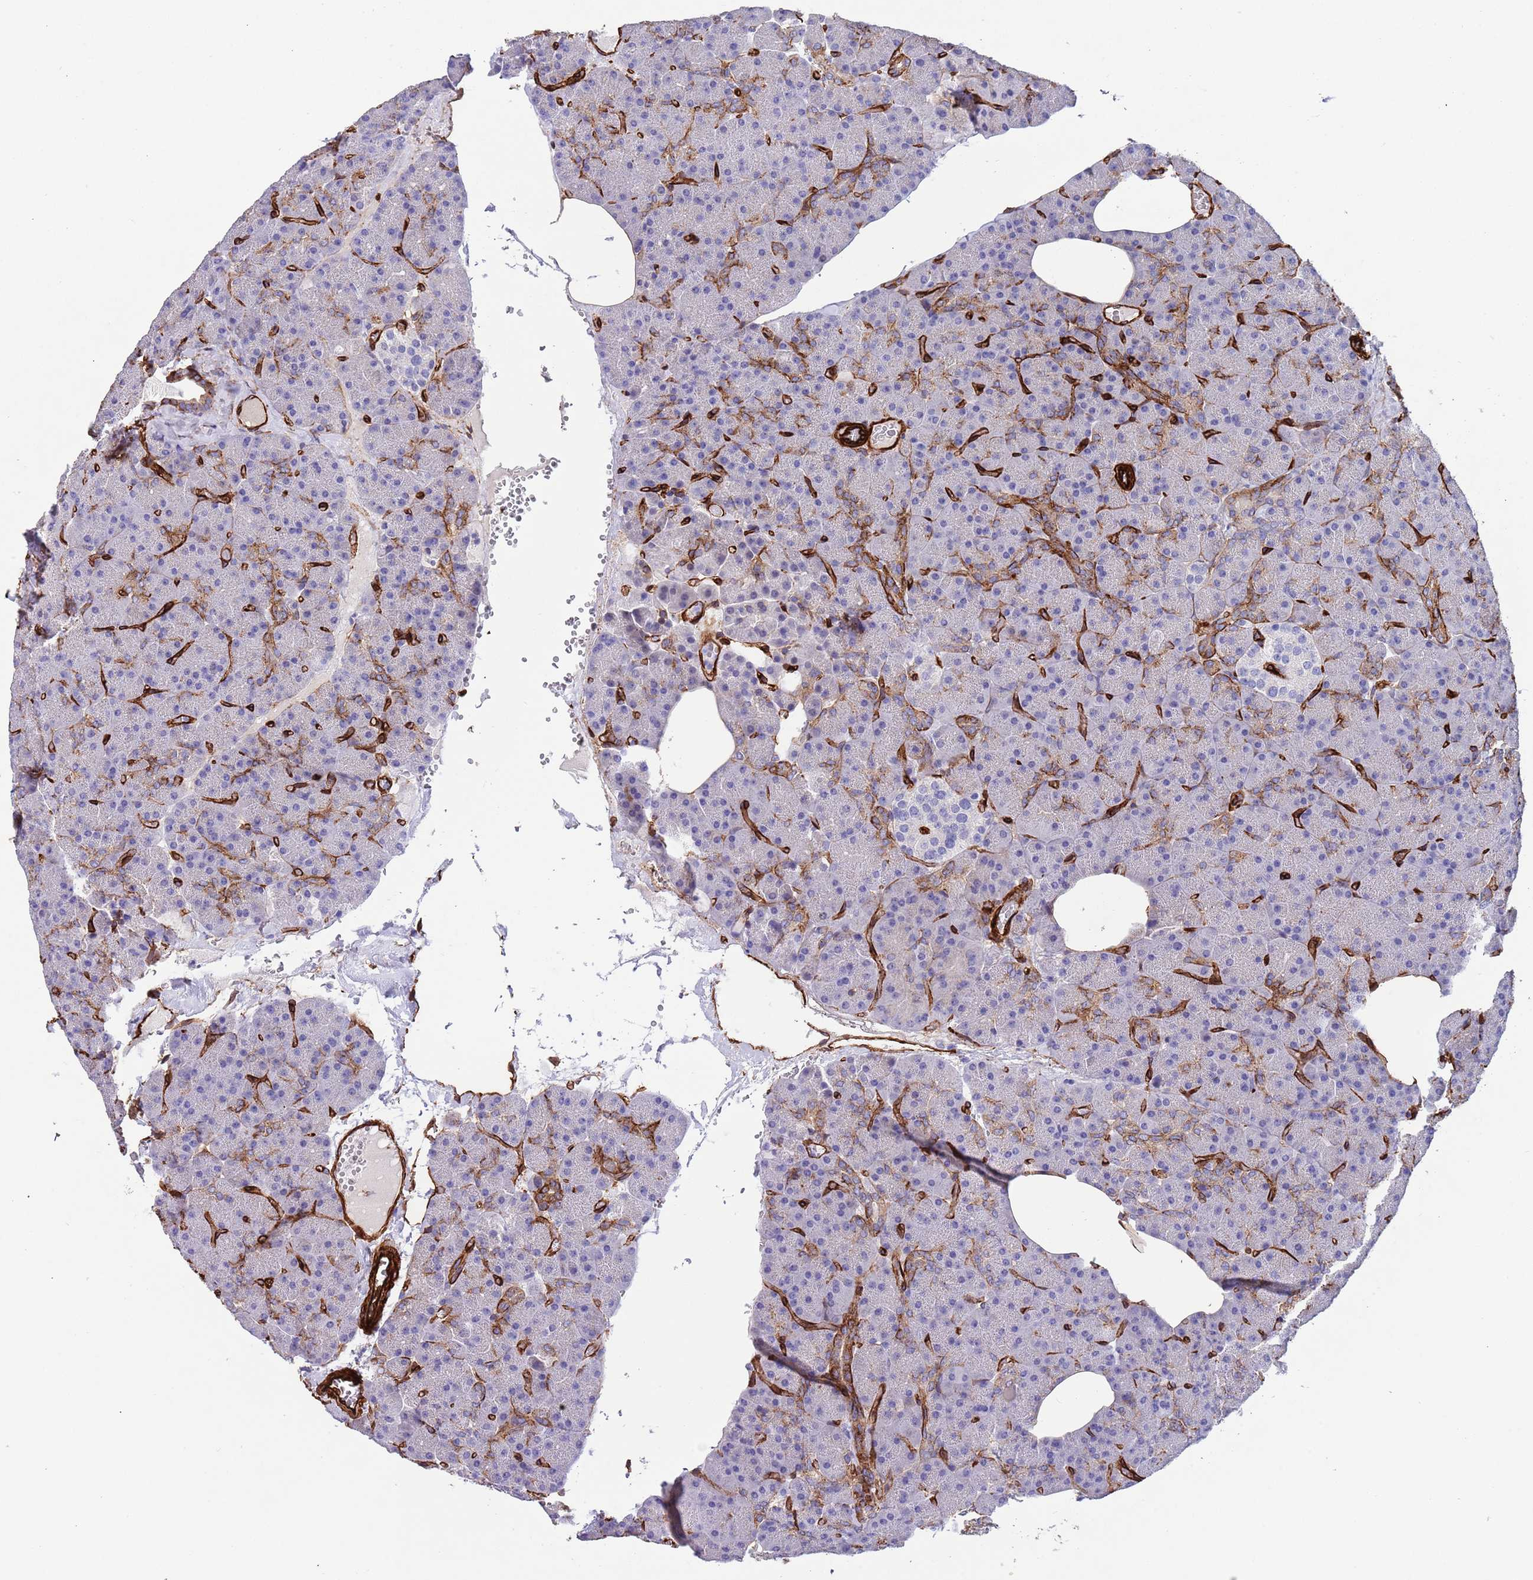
{"staining": {"intensity": "moderate", "quantity": "25%-75%", "location": "cytoplasmic/membranous"}, "tissue": "pancreas", "cell_type": "Exocrine glandular cells", "image_type": "normal", "snomed": [{"axis": "morphology", "description": "Normal tissue, NOS"}, {"axis": "morphology", "description": "Carcinoid, malignant, NOS"}, {"axis": "topography", "description": "Pancreas"}], "caption": "A micrograph of human pancreas stained for a protein demonstrates moderate cytoplasmic/membranous brown staining in exocrine glandular cells. (Brightfield microscopy of DAB IHC at high magnification).", "gene": "CAV2", "patient": {"sex": "female", "age": 35}}